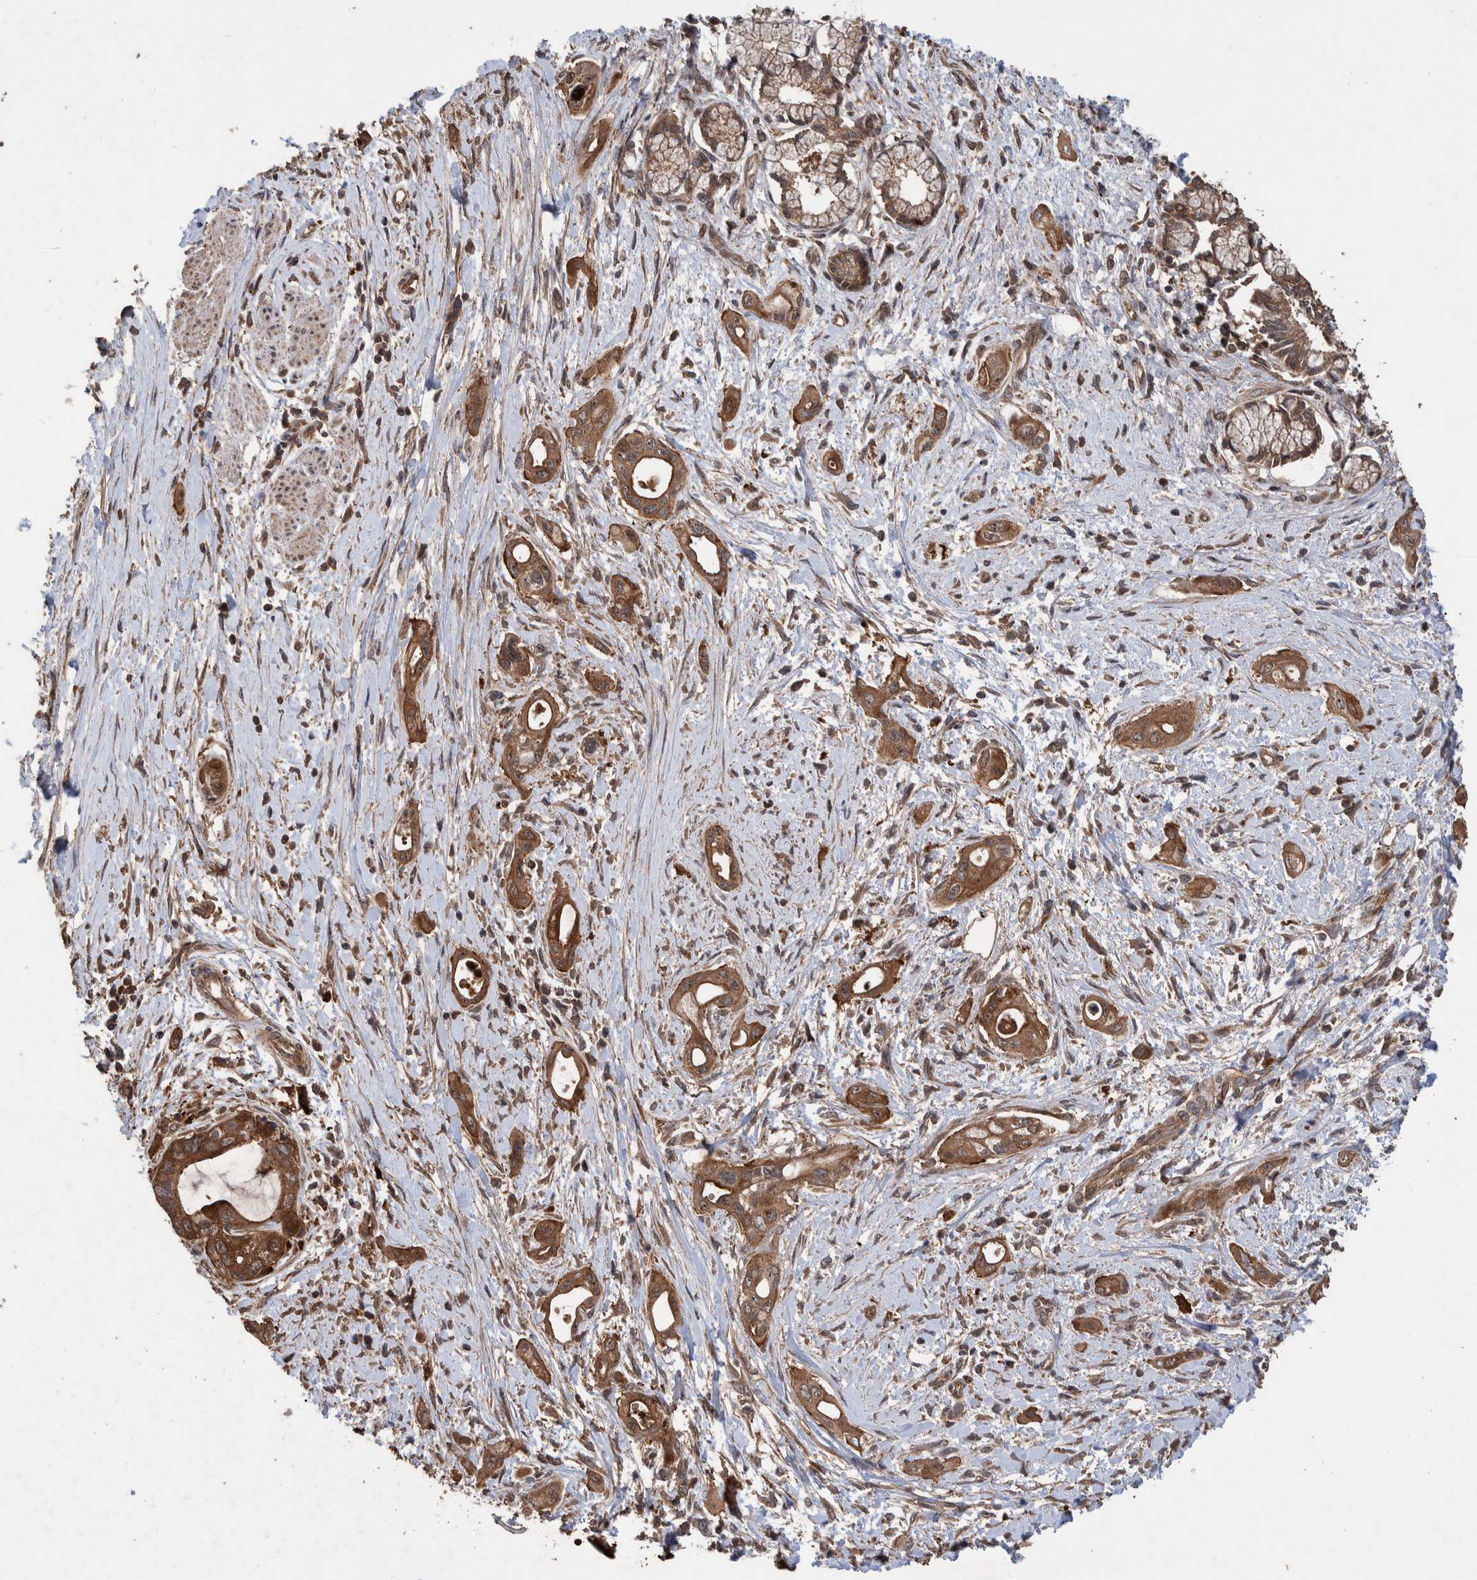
{"staining": {"intensity": "strong", "quantity": ">75%", "location": "cytoplasmic/membranous"}, "tissue": "pancreatic cancer", "cell_type": "Tumor cells", "image_type": "cancer", "snomed": [{"axis": "morphology", "description": "Adenocarcinoma, NOS"}, {"axis": "topography", "description": "Pancreas"}], "caption": "A high-resolution photomicrograph shows IHC staining of adenocarcinoma (pancreatic), which displays strong cytoplasmic/membranous positivity in approximately >75% of tumor cells. The staining is performed using DAB (3,3'-diaminobenzidine) brown chromogen to label protein expression. The nuclei are counter-stained blue using hematoxylin.", "gene": "TRIM16", "patient": {"sex": "male", "age": 59}}